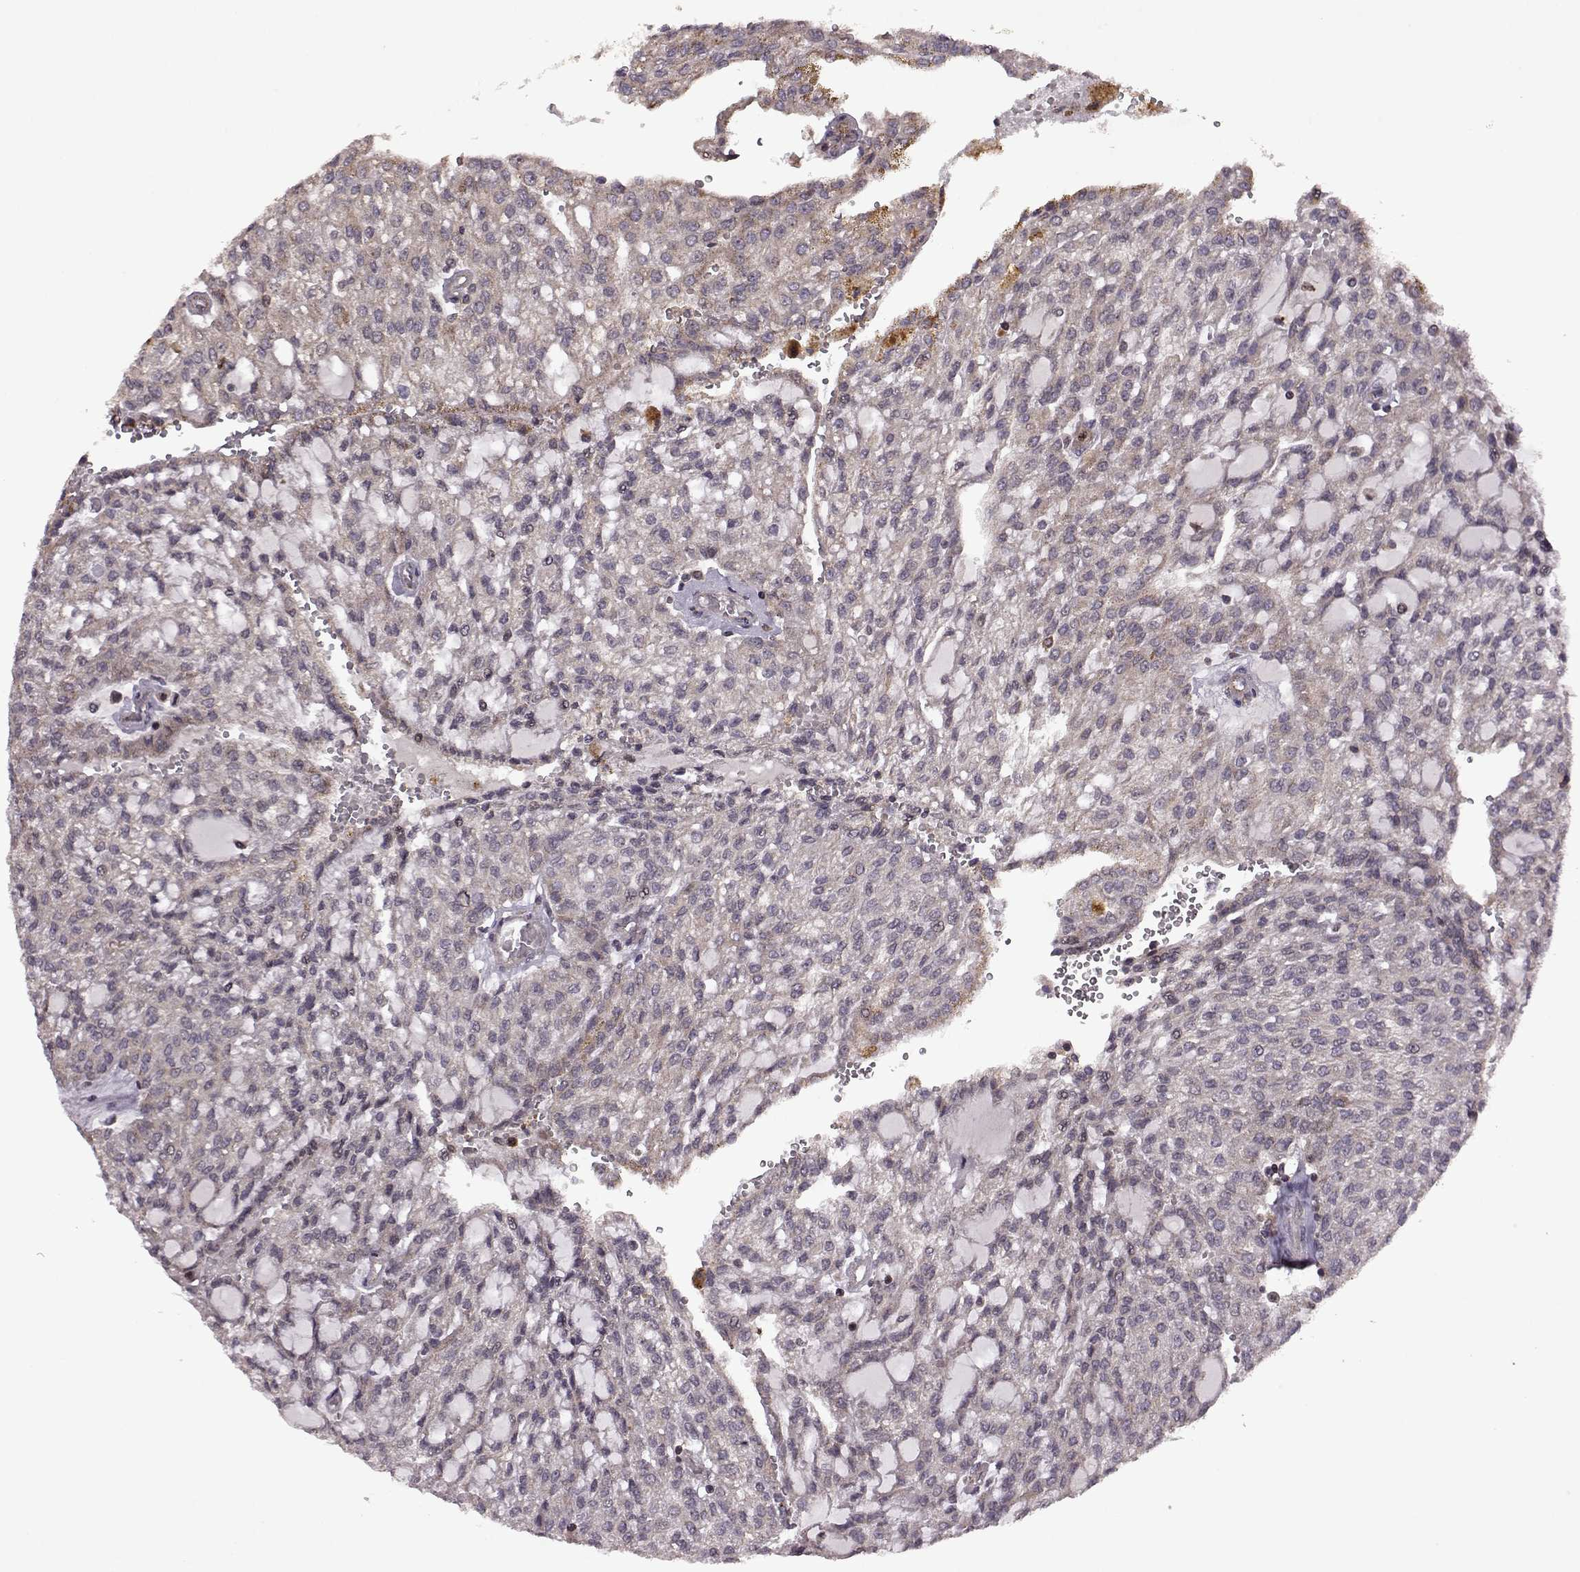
{"staining": {"intensity": "weak", "quantity": "<25%", "location": "cytoplasmic/membranous"}, "tissue": "renal cancer", "cell_type": "Tumor cells", "image_type": "cancer", "snomed": [{"axis": "morphology", "description": "Adenocarcinoma, NOS"}, {"axis": "topography", "description": "Kidney"}], "caption": "High power microscopy histopathology image of an IHC micrograph of renal cancer, revealing no significant expression in tumor cells.", "gene": "TRMU", "patient": {"sex": "male", "age": 63}}